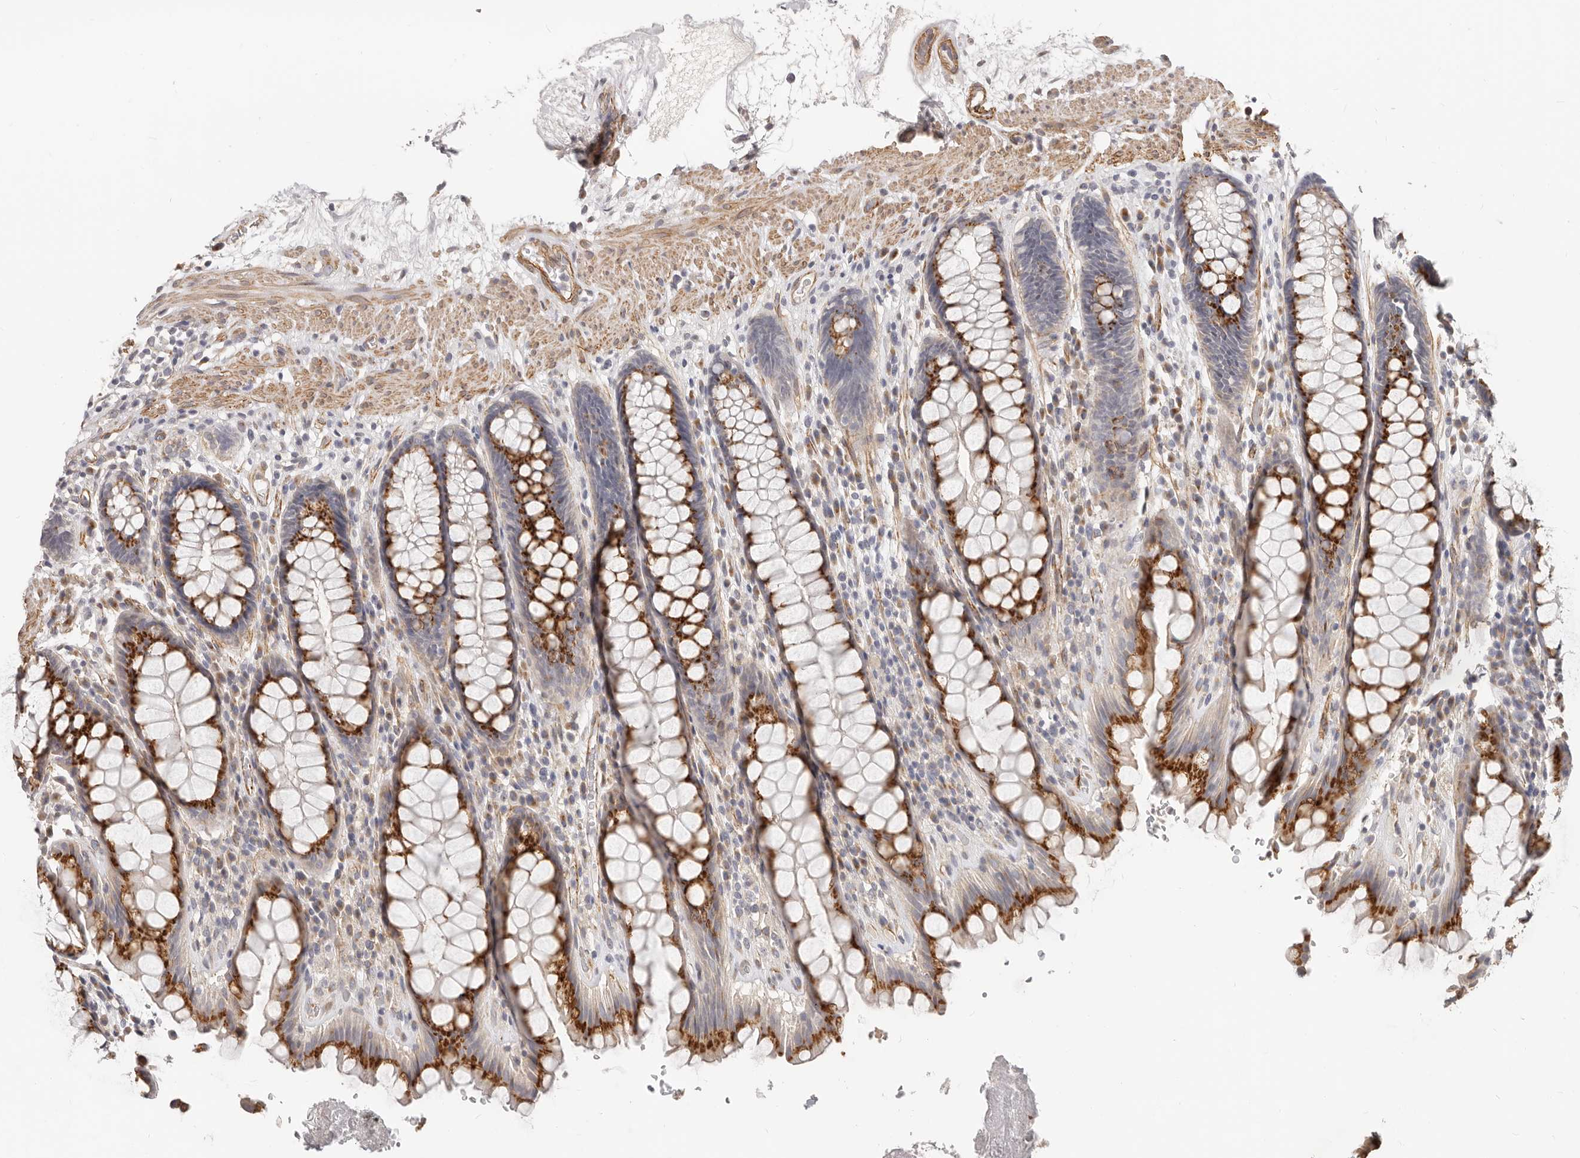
{"staining": {"intensity": "strong", "quantity": ">75%", "location": "cytoplasmic/membranous"}, "tissue": "rectum", "cell_type": "Glandular cells", "image_type": "normal", "snomed": [{"axis": "morphology", "description": "Normal tissue, NOS"}, {"axis": "topography", "description": "Rectum"}], "caption": "Rectum stained for a protein (brown) displays strong cytoplasmic/membranous positive staining in approximately >75% of glandular cells.", "gene": "RABAC1", "patient": {"sex": "male", "age": 64}}